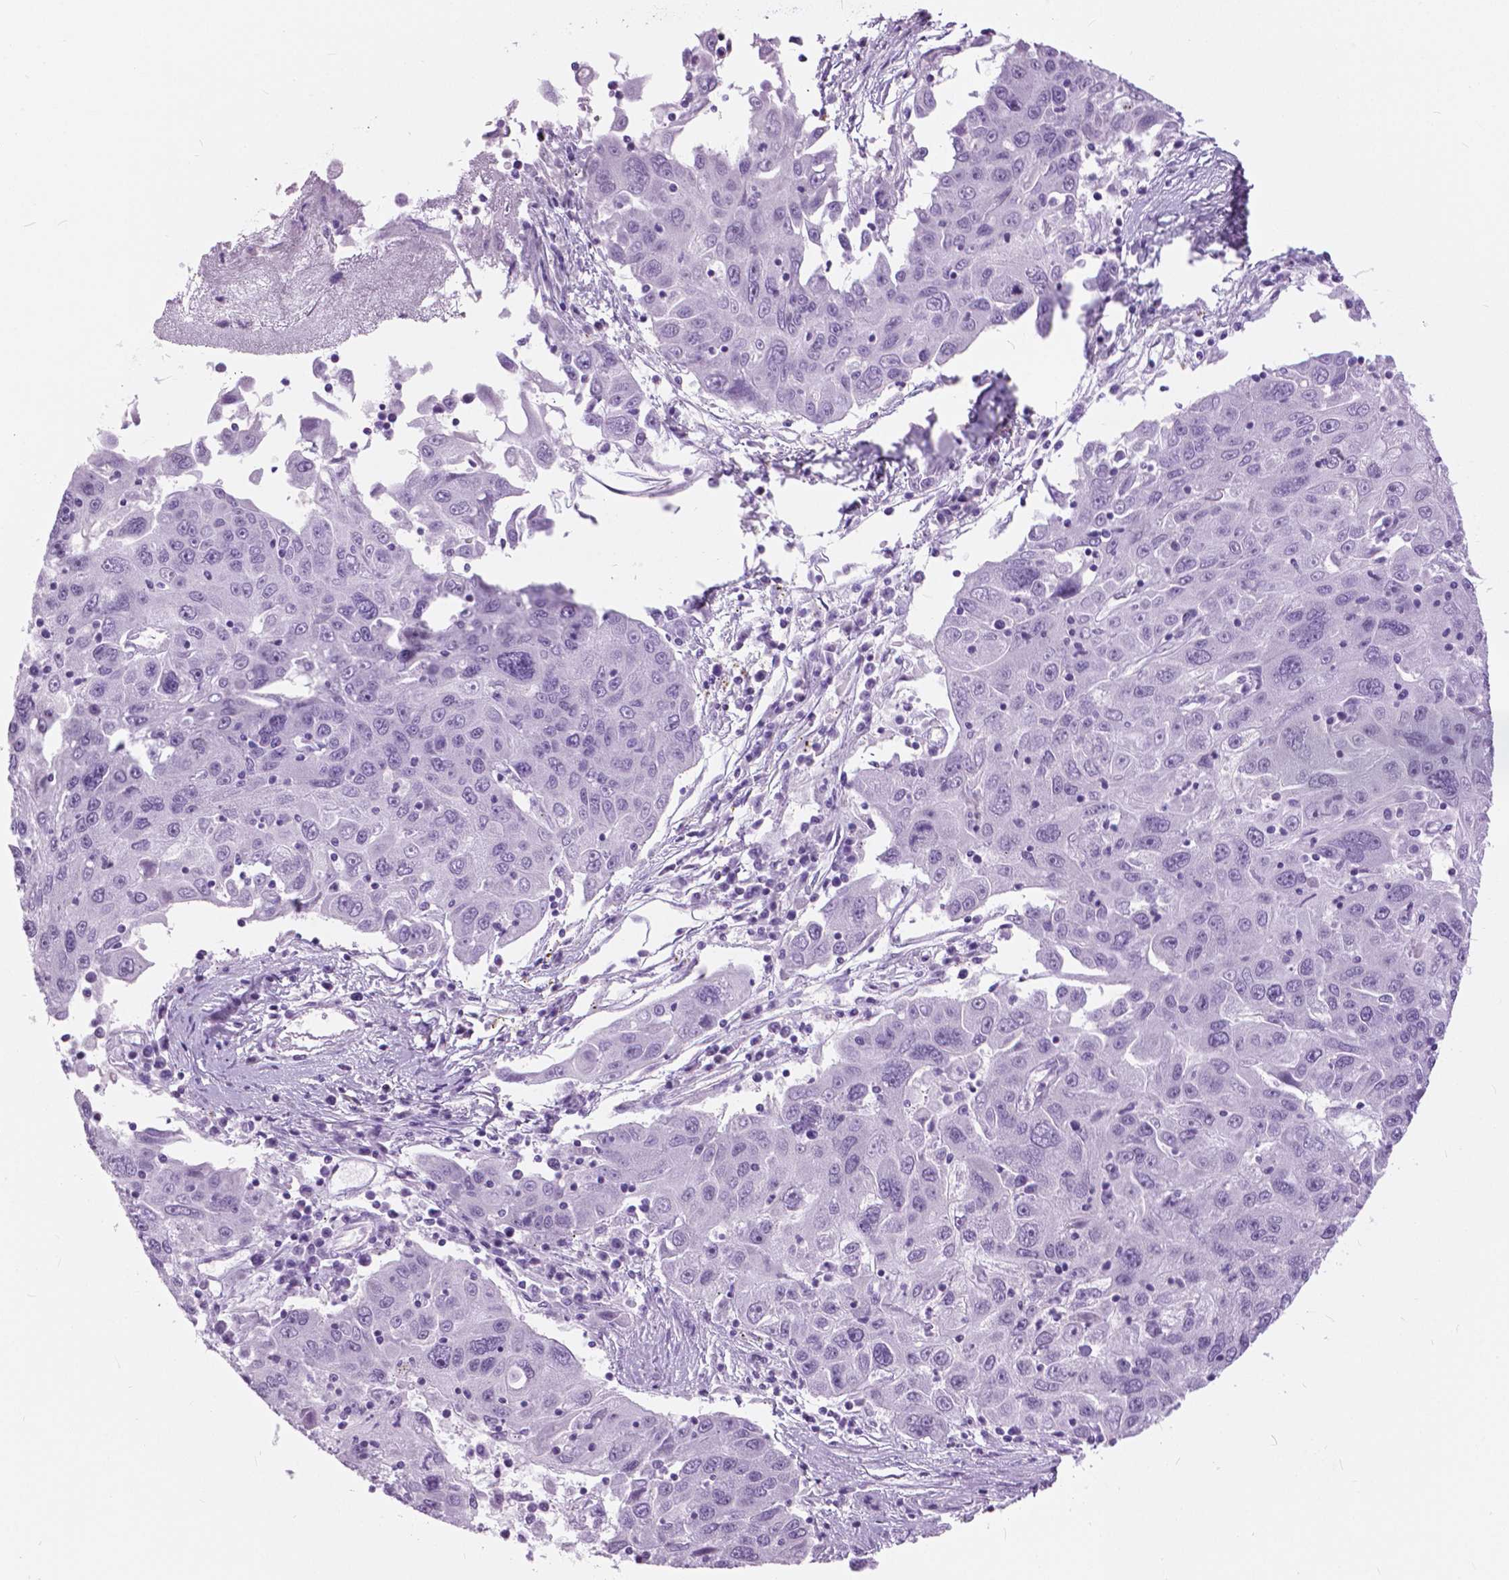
{"staining": {"intensity": "negative", "quantity": "none", "location": "none"}, "tissue": "stomach cancer", "cell_type": "Tumor cells", "image_type": "cancer", "snomed": [{"axis": "morphology", "description": "Adenocarcinoma, NOS"}, {"axis": "topography", "description": "Stomach"}], "caption": "Human stomach cancer stained for a protein using immunohistochemistry exhibits no positivity in tumor cells.", "gene": "MYOM1", "patient": {"sex": "male", "age": 56}}